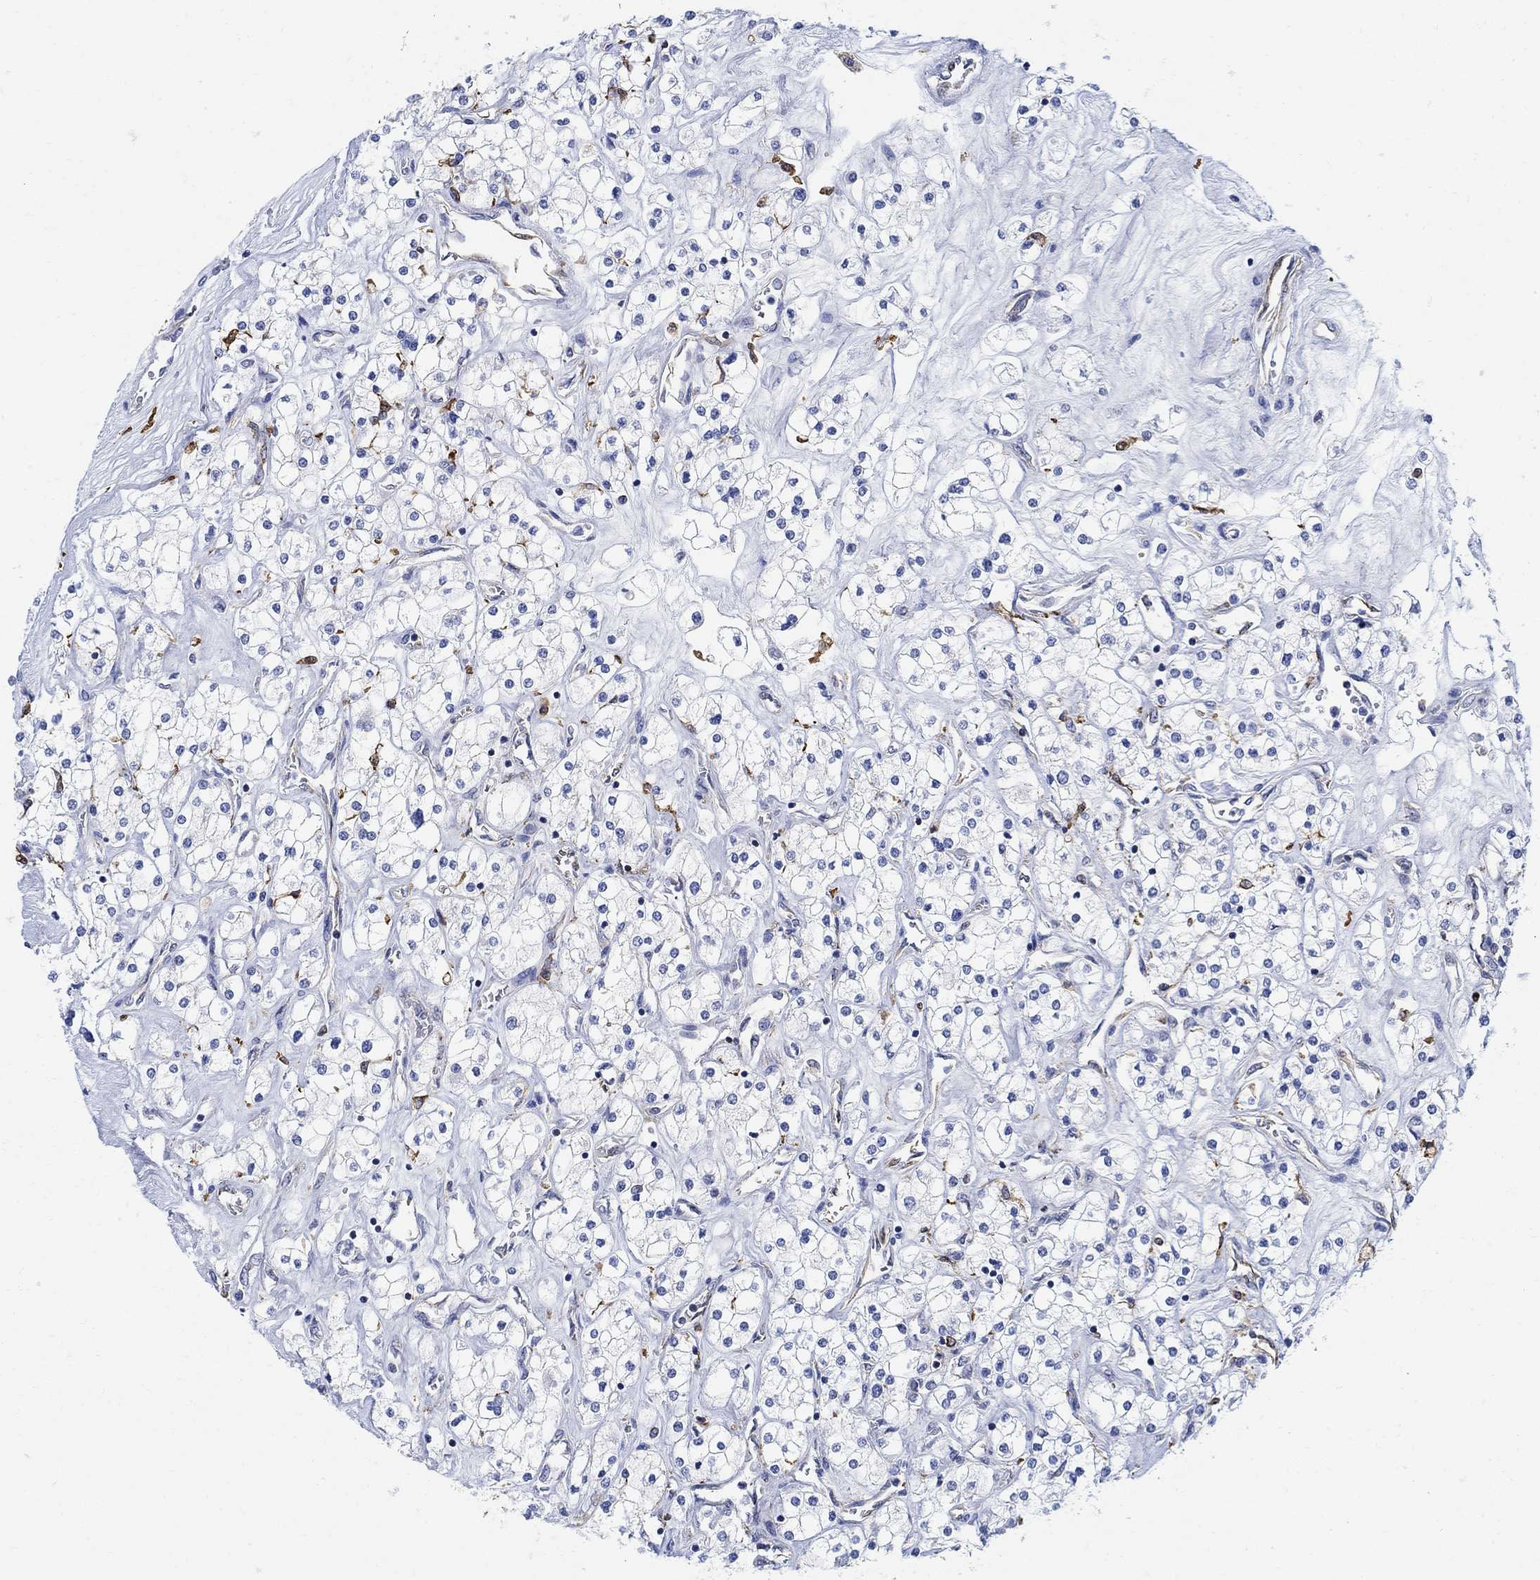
{"staining": {"intensity": "negative", "quantity": "none", "location": "none"}, "tissue": "renal cancer", "cell_type": "Tumor cells", "image_type": "cancer", "snomed": [{"axis": "morphology", "description": "Adenocarcinoma, NOS"}, {"axis": "topography", "description": "Kidney"}], "caption": "The immunohistochemistry micrograph has no significant expression in tumor cells of renal cancer (adenocarcinoma) tissue.", "gene": "PHF21B", "patient": {"sex": "male", "age": 80}}